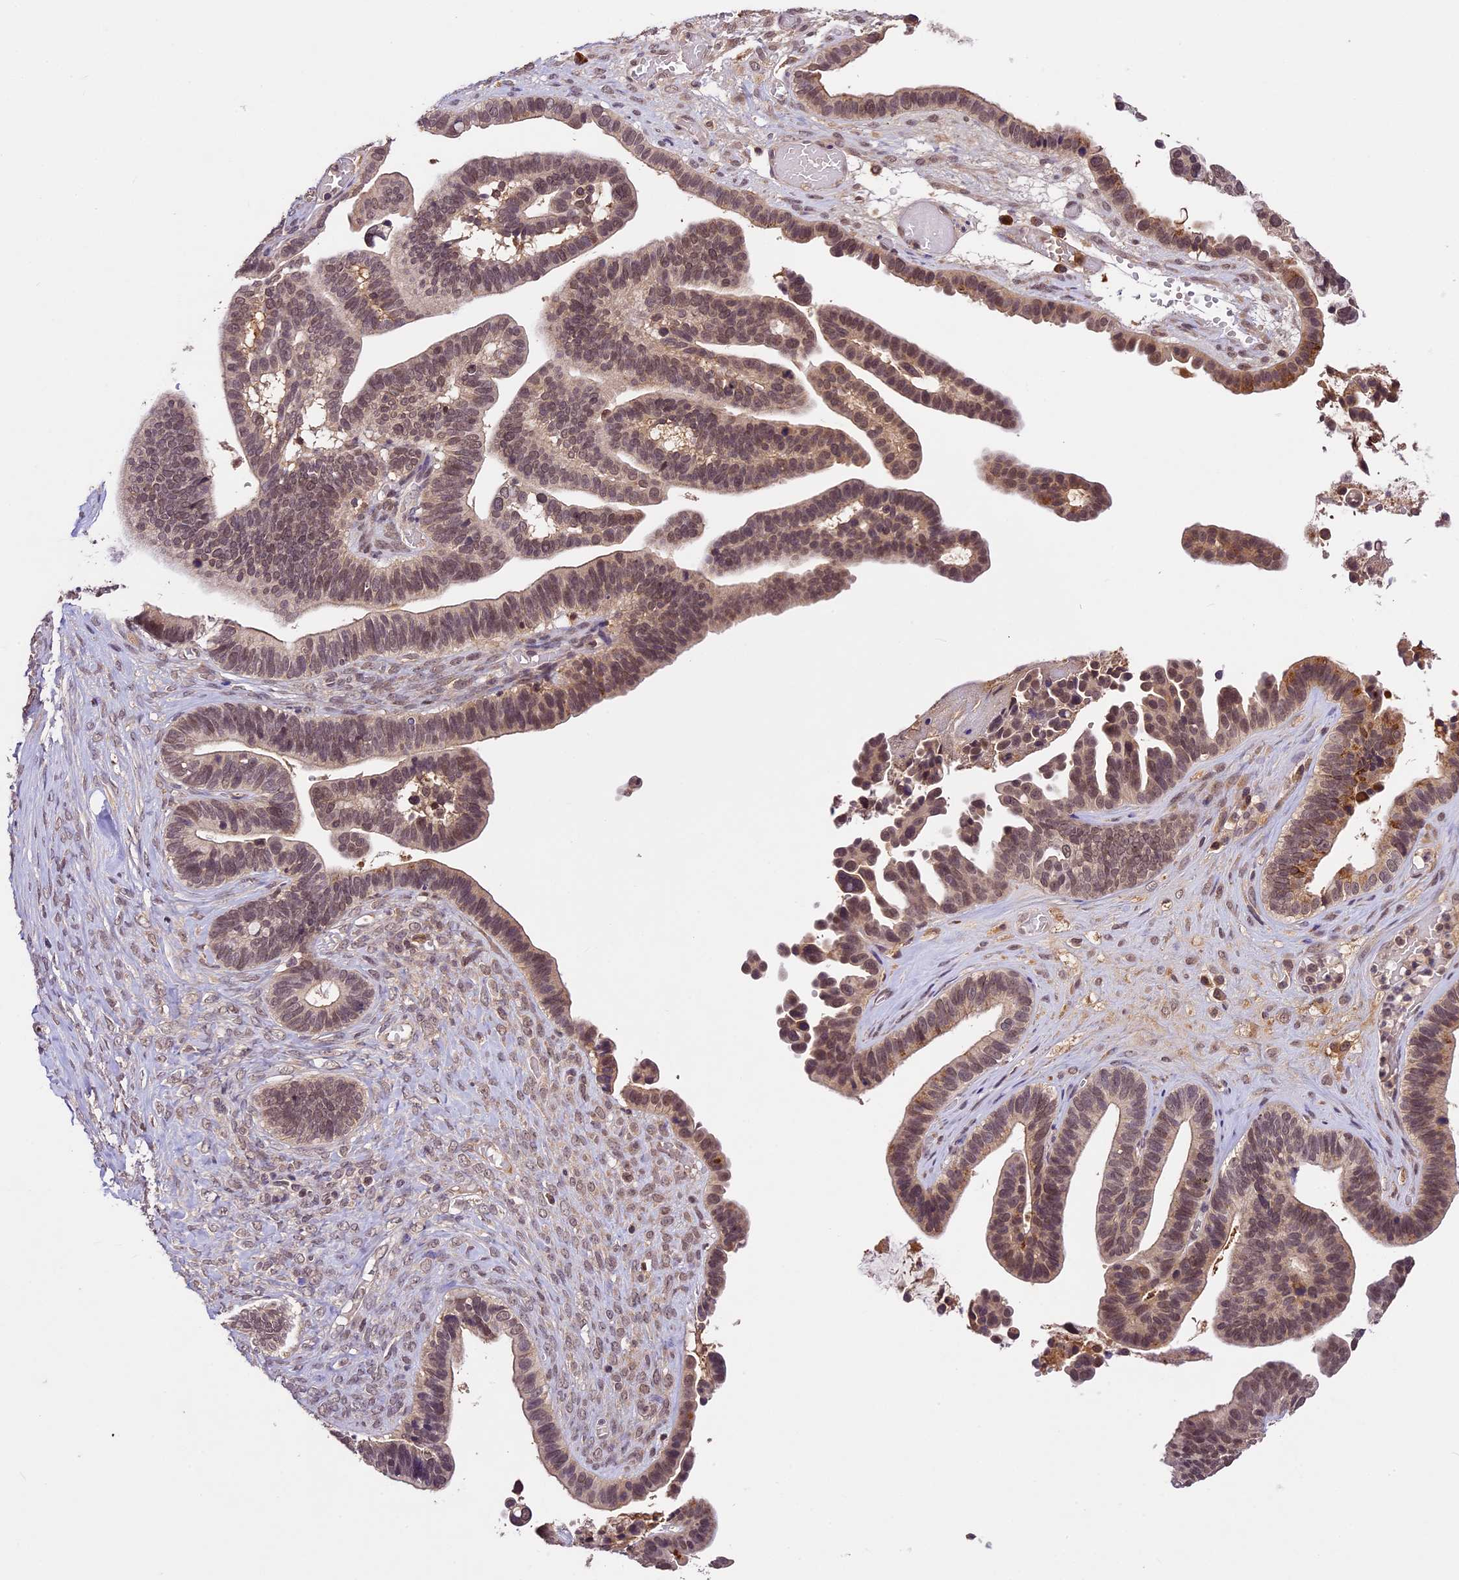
{"staining": {"intensity": "moderate", "quantity": ">75%", "location": "nuclear"}, "tissue": "ovarian cancer", "cell_type": "Tumor cells", "image_type": "cancer", "snomed": [{"axis": "morphology", "description": "Cystadenocarcinoma, serous, NOS"}, {"axis": "topography", "description": "Ovary"}], "caption": "Immunohistochemistry image of human serous cystadenocarcinoma (ovarian) stained for a protein (brown), which displays medium levels of moderate nuclear expression in approximately >75% of tumor cells.", "gene": "ATP10A", "patient": {"sex": "female", "age": 56}}